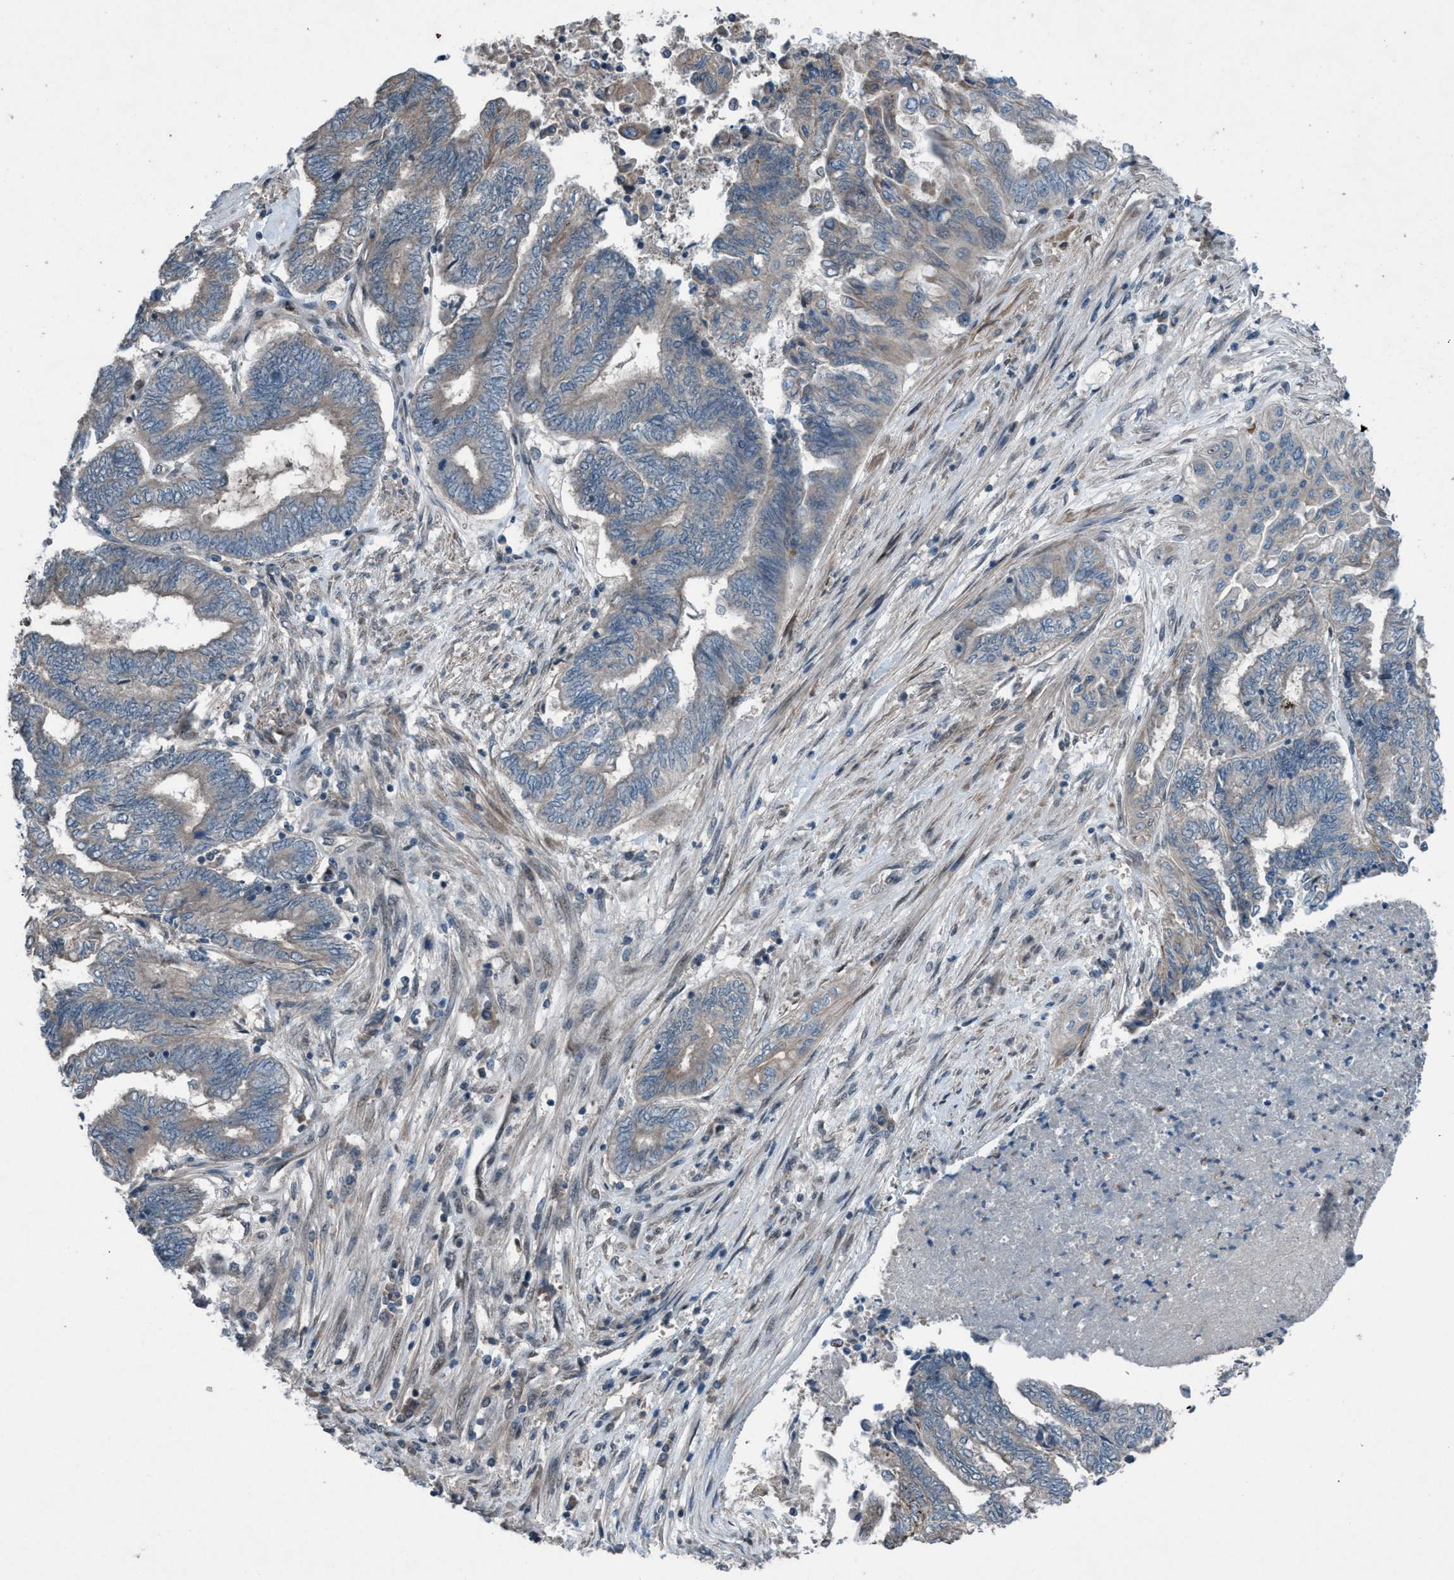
{"staining": {"intensity": "weak", "quantity": "<25%", "location": "cytoplasmic/membranous"}, "tissue": "endometrial cancer", "cell_type": "Tumor cells", "image_type": "cancer", "snomed": [{"axis": "morphology", "description": "Adenocarcinoma, NOS"}, {"axis": "topography", "description": "Uterus"}, {"axis": "topography", "description": "Endometrium"}], "caption": "This micrograph is of endometrial cancer (adenocarcinoma) stained with immunohistochemistry to label a protein in brown with the nuclei are counter-stained blue. There is no staining in tumor cells.", "gene": "NISCH", "patient": {"sex": "female", "age": 70}}